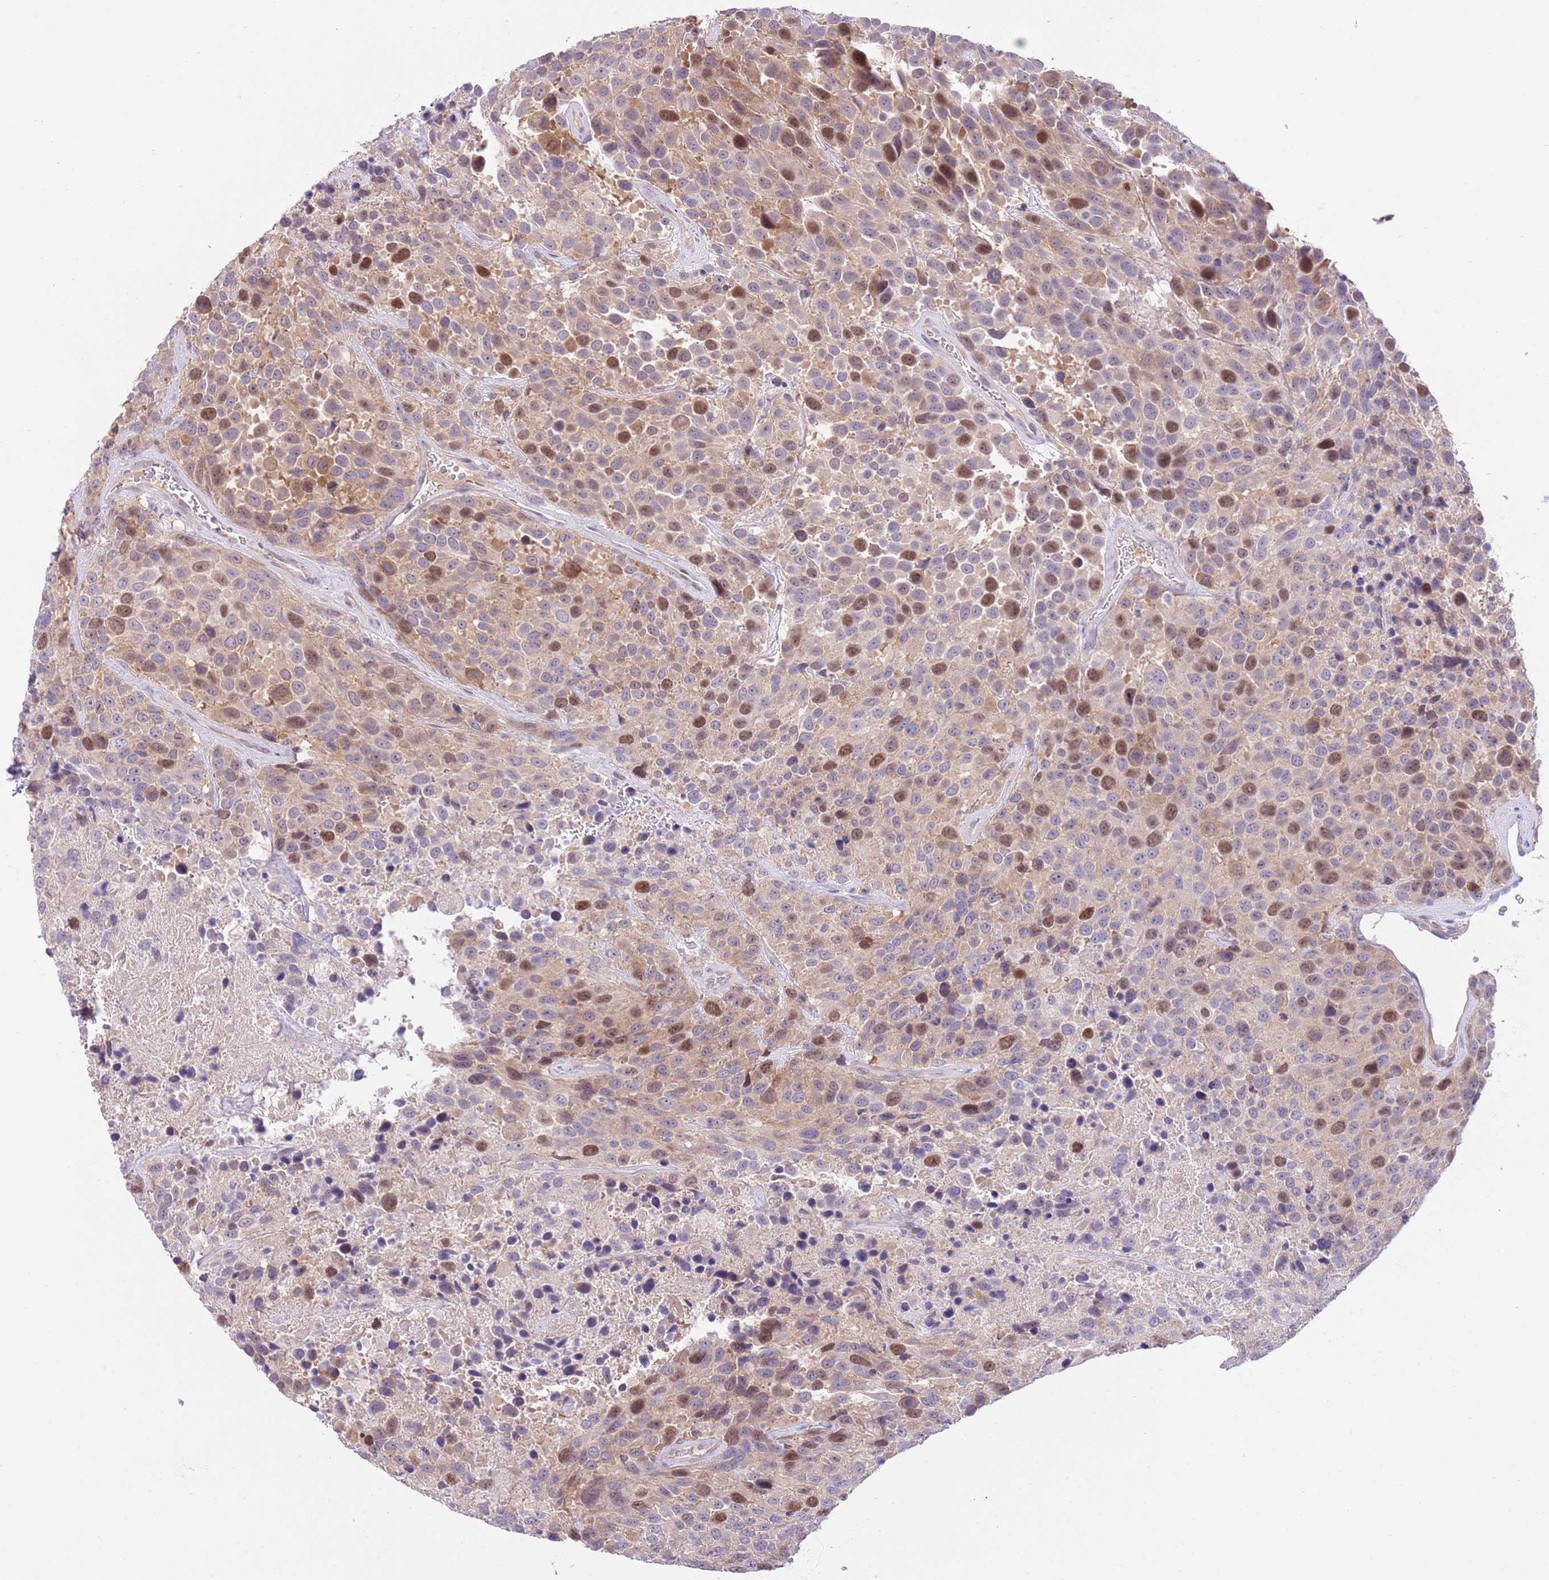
{"staining": {"intensity": "moderate", "quantity": ">75%", "location": "cytoplasmic/membranous,nuclear"}, "tissue": "urothelial cancer", "cell_type": "Tumor cells", "image_type": "cancer", "snomed": [{"axis": "morphology", "description": "Urothelial carcinoma, High grade"}, {"axis": "topography", "description": "Urinary bladder"}], "caption": "Urothelial cancer tissue shows moderate cytoplasmic/membranous and nuclear expression in approximately >75% of tumor cells", "gene": "FBRSL1", "patient": {"sex": "female", "age": 70}}